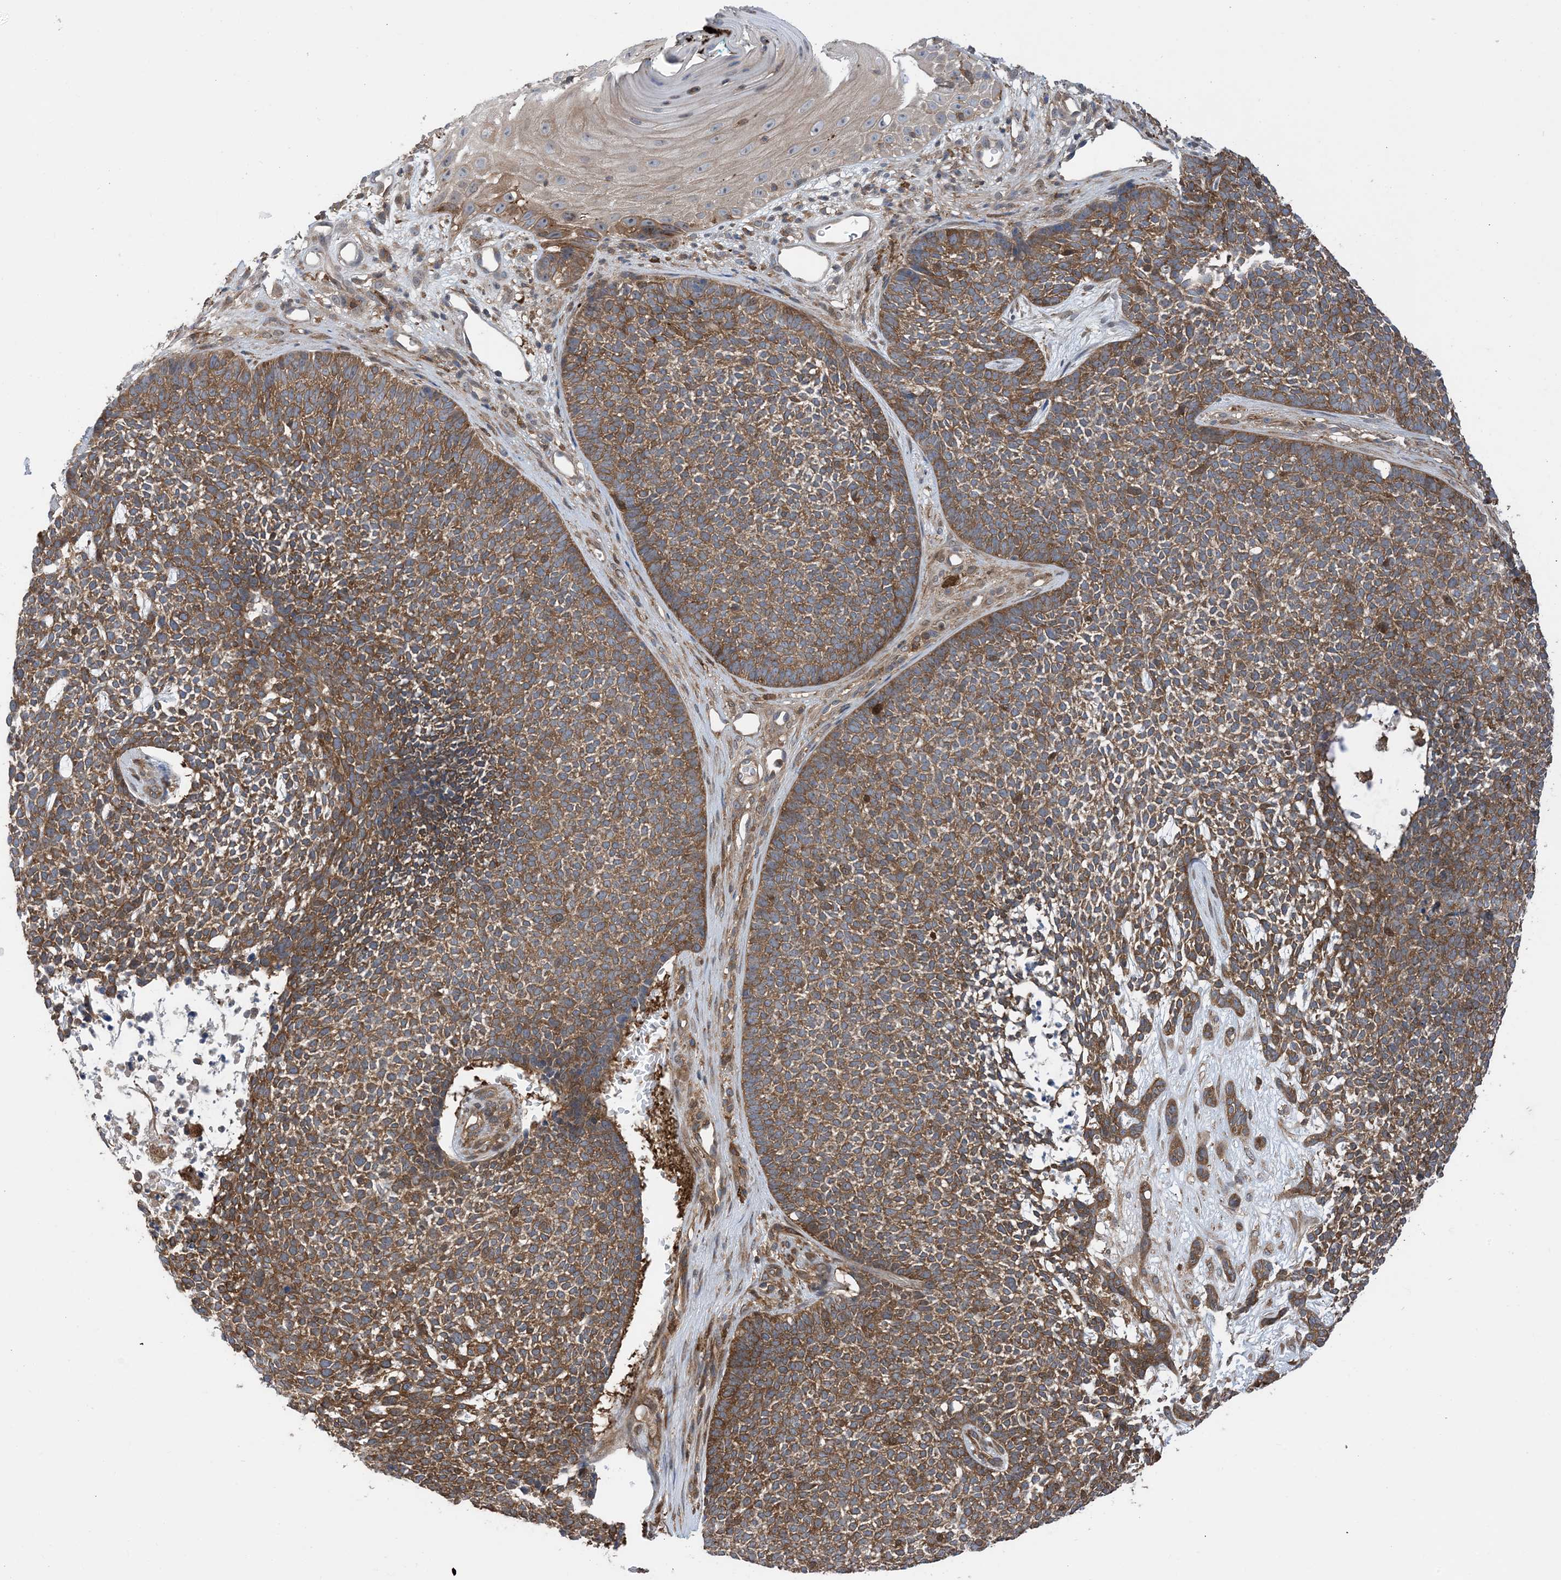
{"staining": {"intensity": "moderate", "quantity": ">75%", "location": "cytoplasmic/membranous"}, "tissue": "skin cancer", "cell_type": "Tumor cells", "image_type": "cancer", "snomed": [{"axis": "morphology", "description": "Basal cell carcinoma"}, {"axis": "topography", "description": "Skin"}], "caption": "Skin cancer stained with DAB (3,3'-diaminobenzidine) IHC exhibits medium levels of moderate cytoplasmic/membranous staining in approximately >75% of tumor cells. (Stains: DAB (3,3'-diaminobenzidine) in brown, nuclei in blue, Microscopy: brightfield microscopy at high magnification).", "gene": "HS1BP3", "patient": {"sex": "female", "age": 84}}